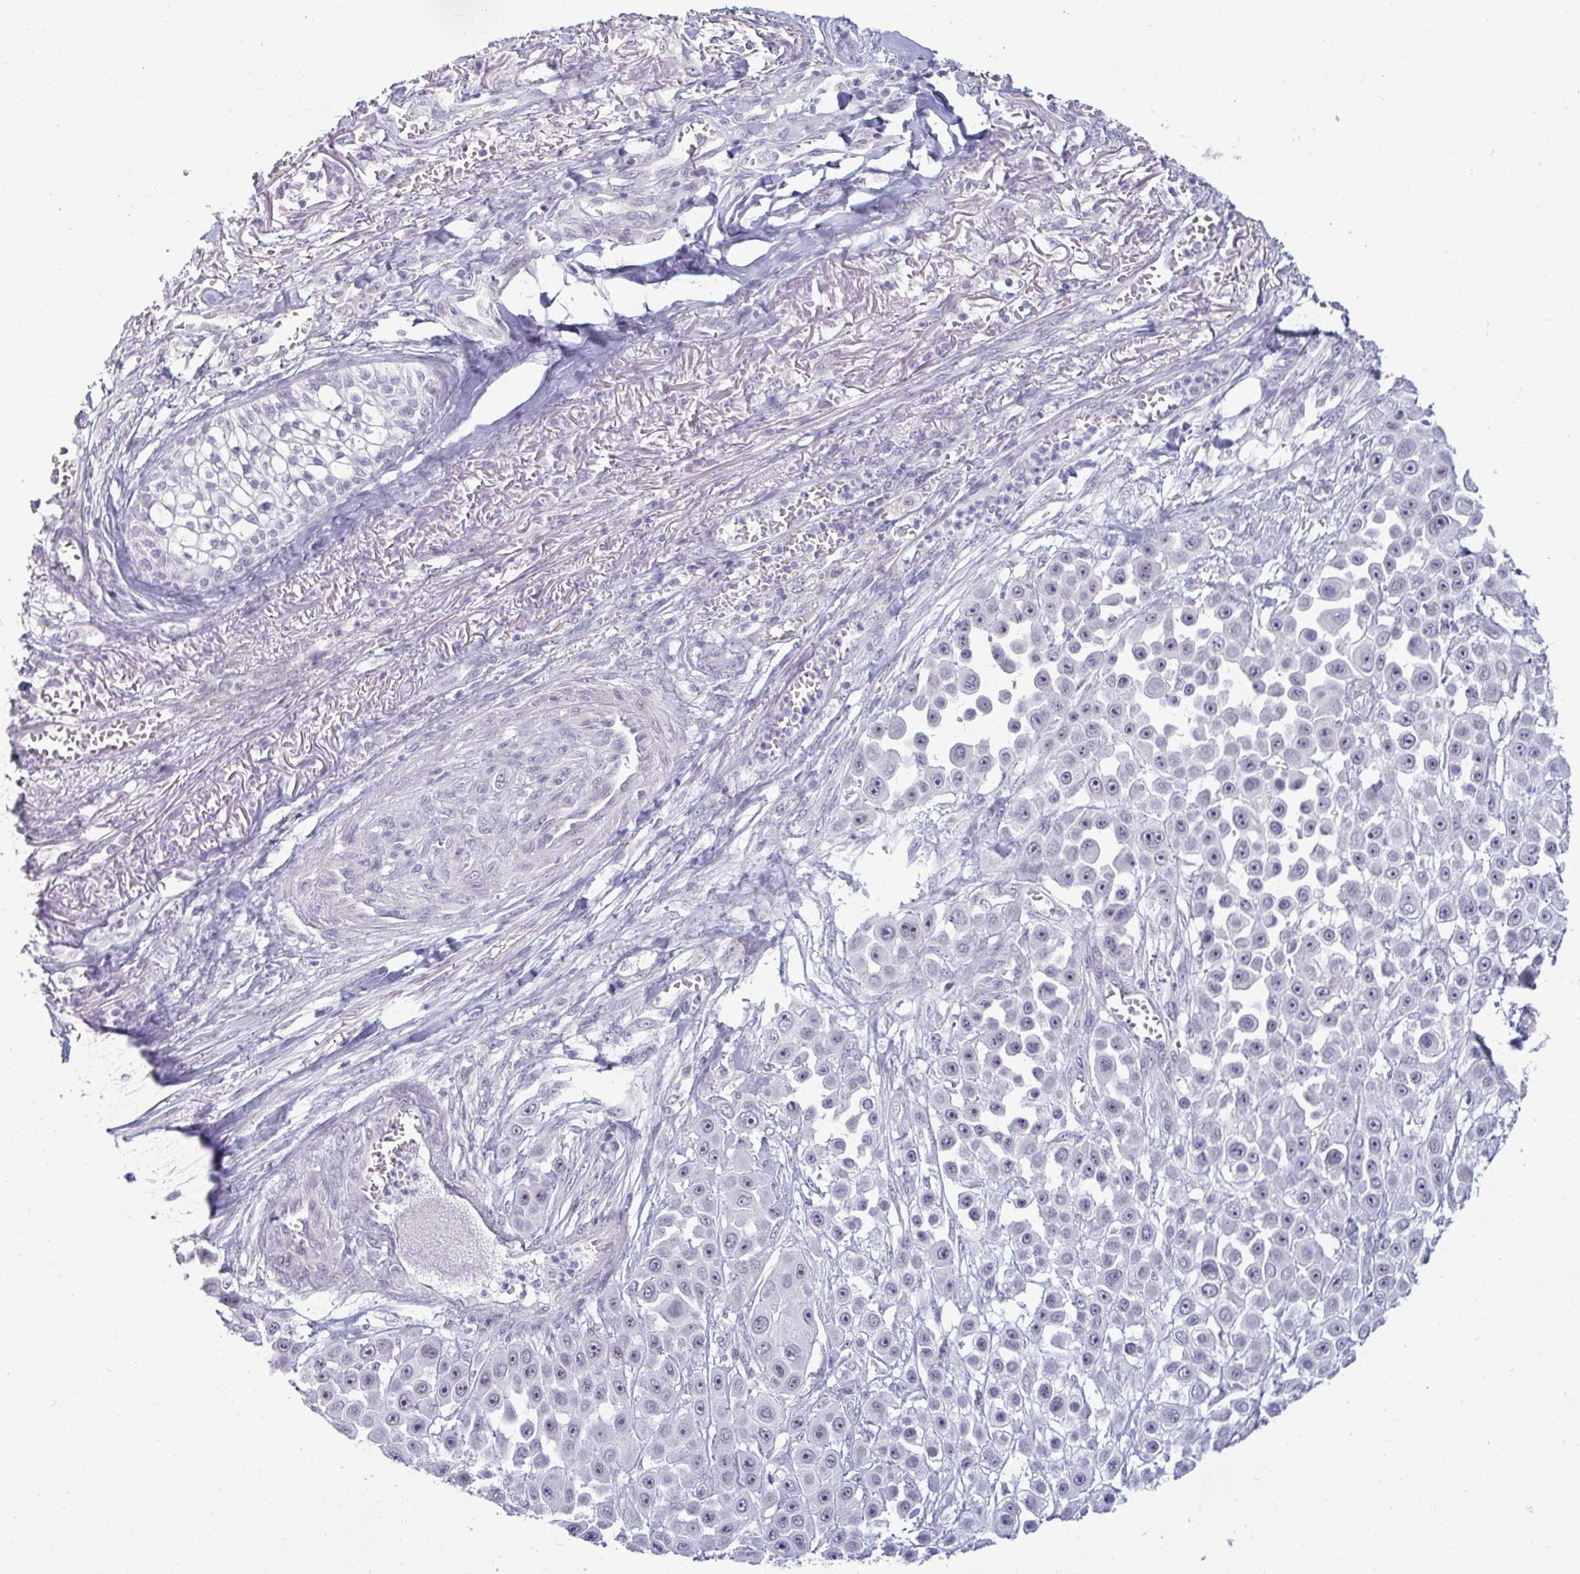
{"staining": {"intensity": "negative", "quantity": "none", "location": "none"}, "tissue": "skin cancer", "cell_type": "Tumor cells", "image_type": "cancer", "snomed": [{"axis": "morphology", "description": "Squamous cell carcinoma, NOS"}, {"axis": "topography", "description": "Skin"}], "caption": "Immunohistochemical staining of squamous cell carcinoma (skin) exhibits no significant staining in tumor cells. Nuclei are stained in blue.", "gene": "RNASEH1", "patient": {"sex": "male", "age": 67}}